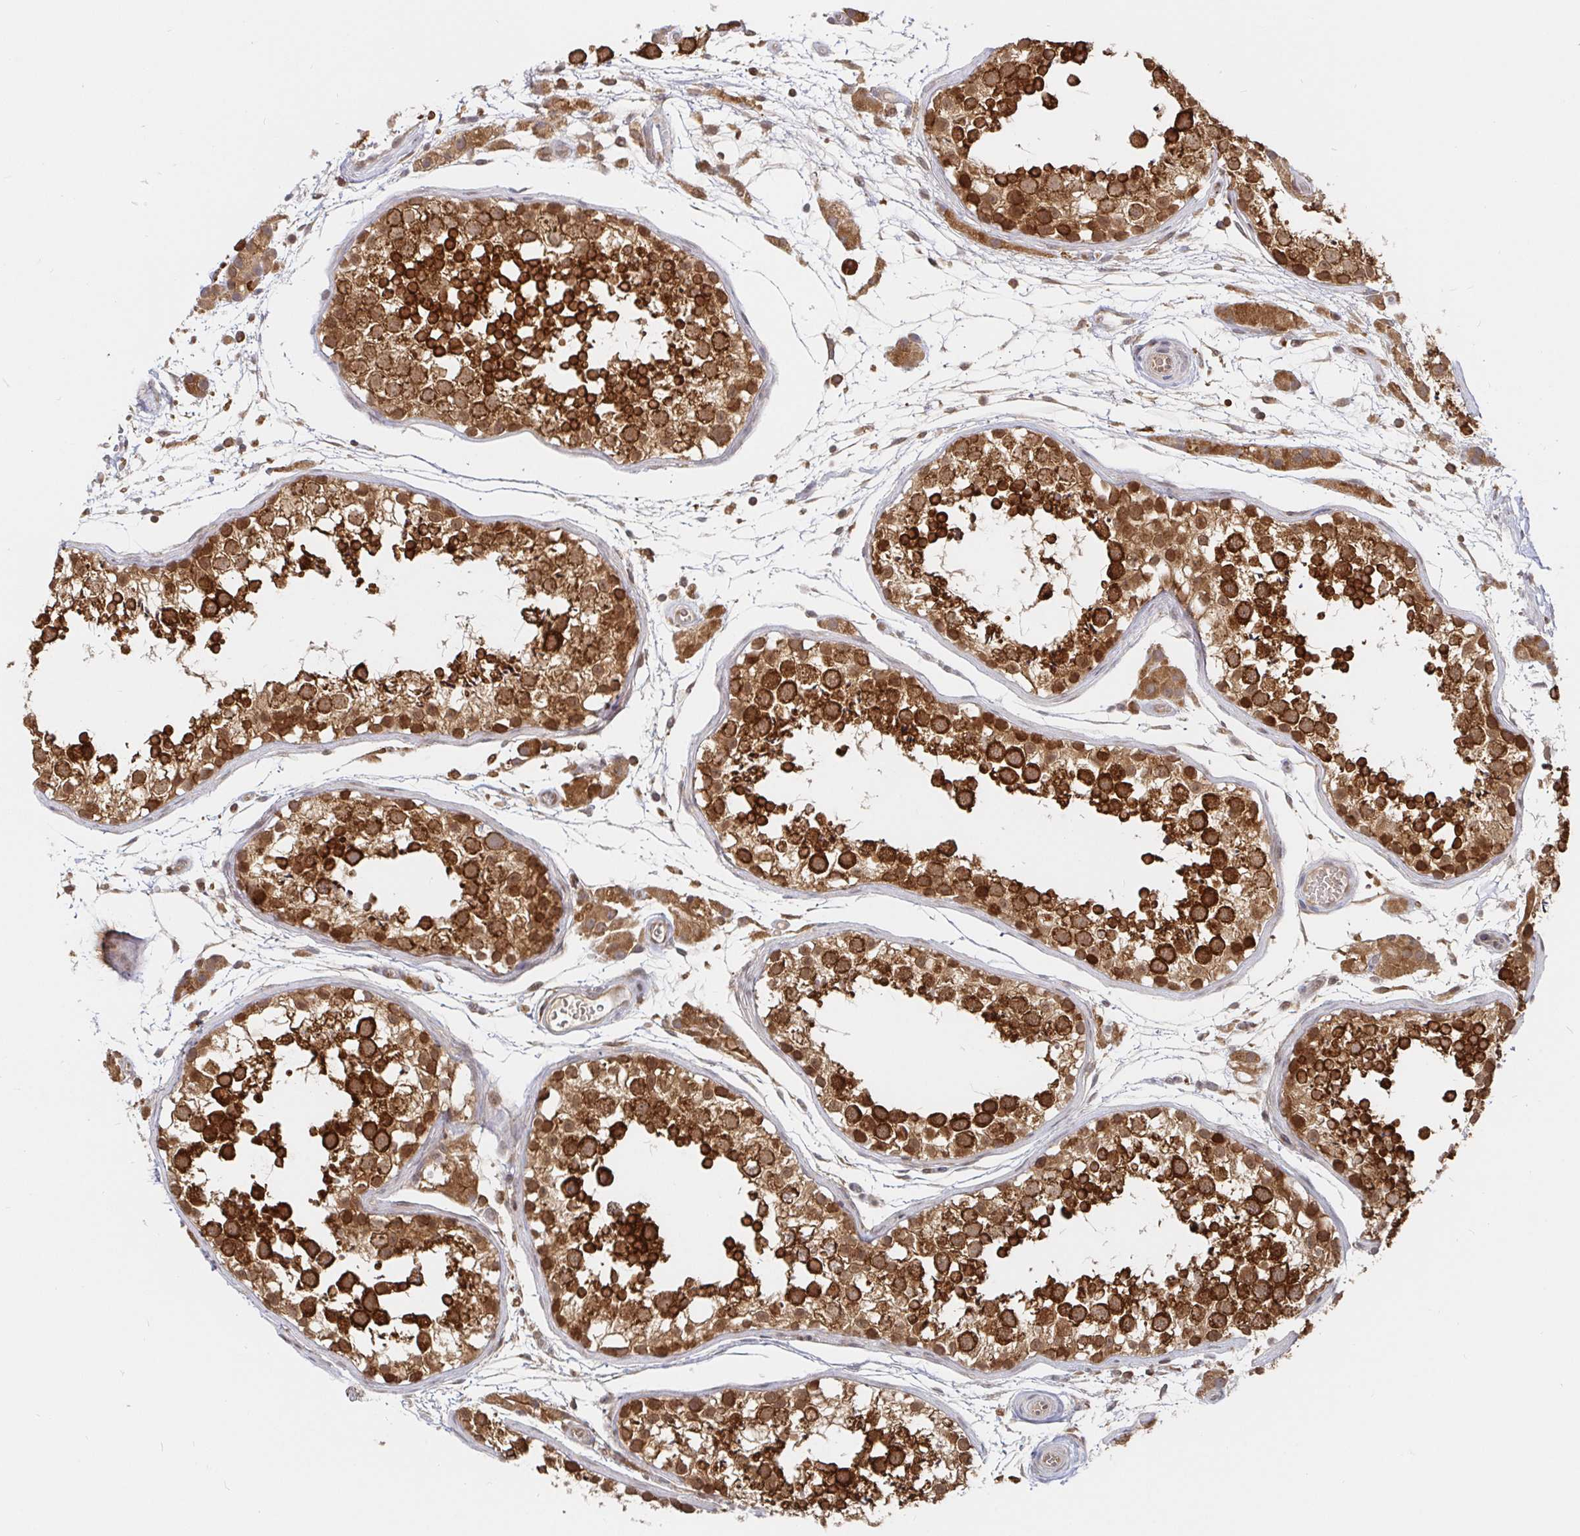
{"staining": {"intensity": "strong", "quantity": ">75%", "location": "cytoplasmic/membranous"}, "tissue": "testis", "cell_type": "Cells in seminiferous ducts", "image_type": "normal", "snomed": [{"axis": "morphology", "description": "Normal tissue, NOS"}, {"axis": "morphology", "description": "Seminoma, NOS"}, {"axis": "topography", "description": "Testis"}], "caption": "Strong cytoplasmic/membranous protein expression is appreciated in about >75% of cells in seminiferous ducts in testis.", "gene": "ALG1L2", "patient": {"sex": "male", "age": 29}}